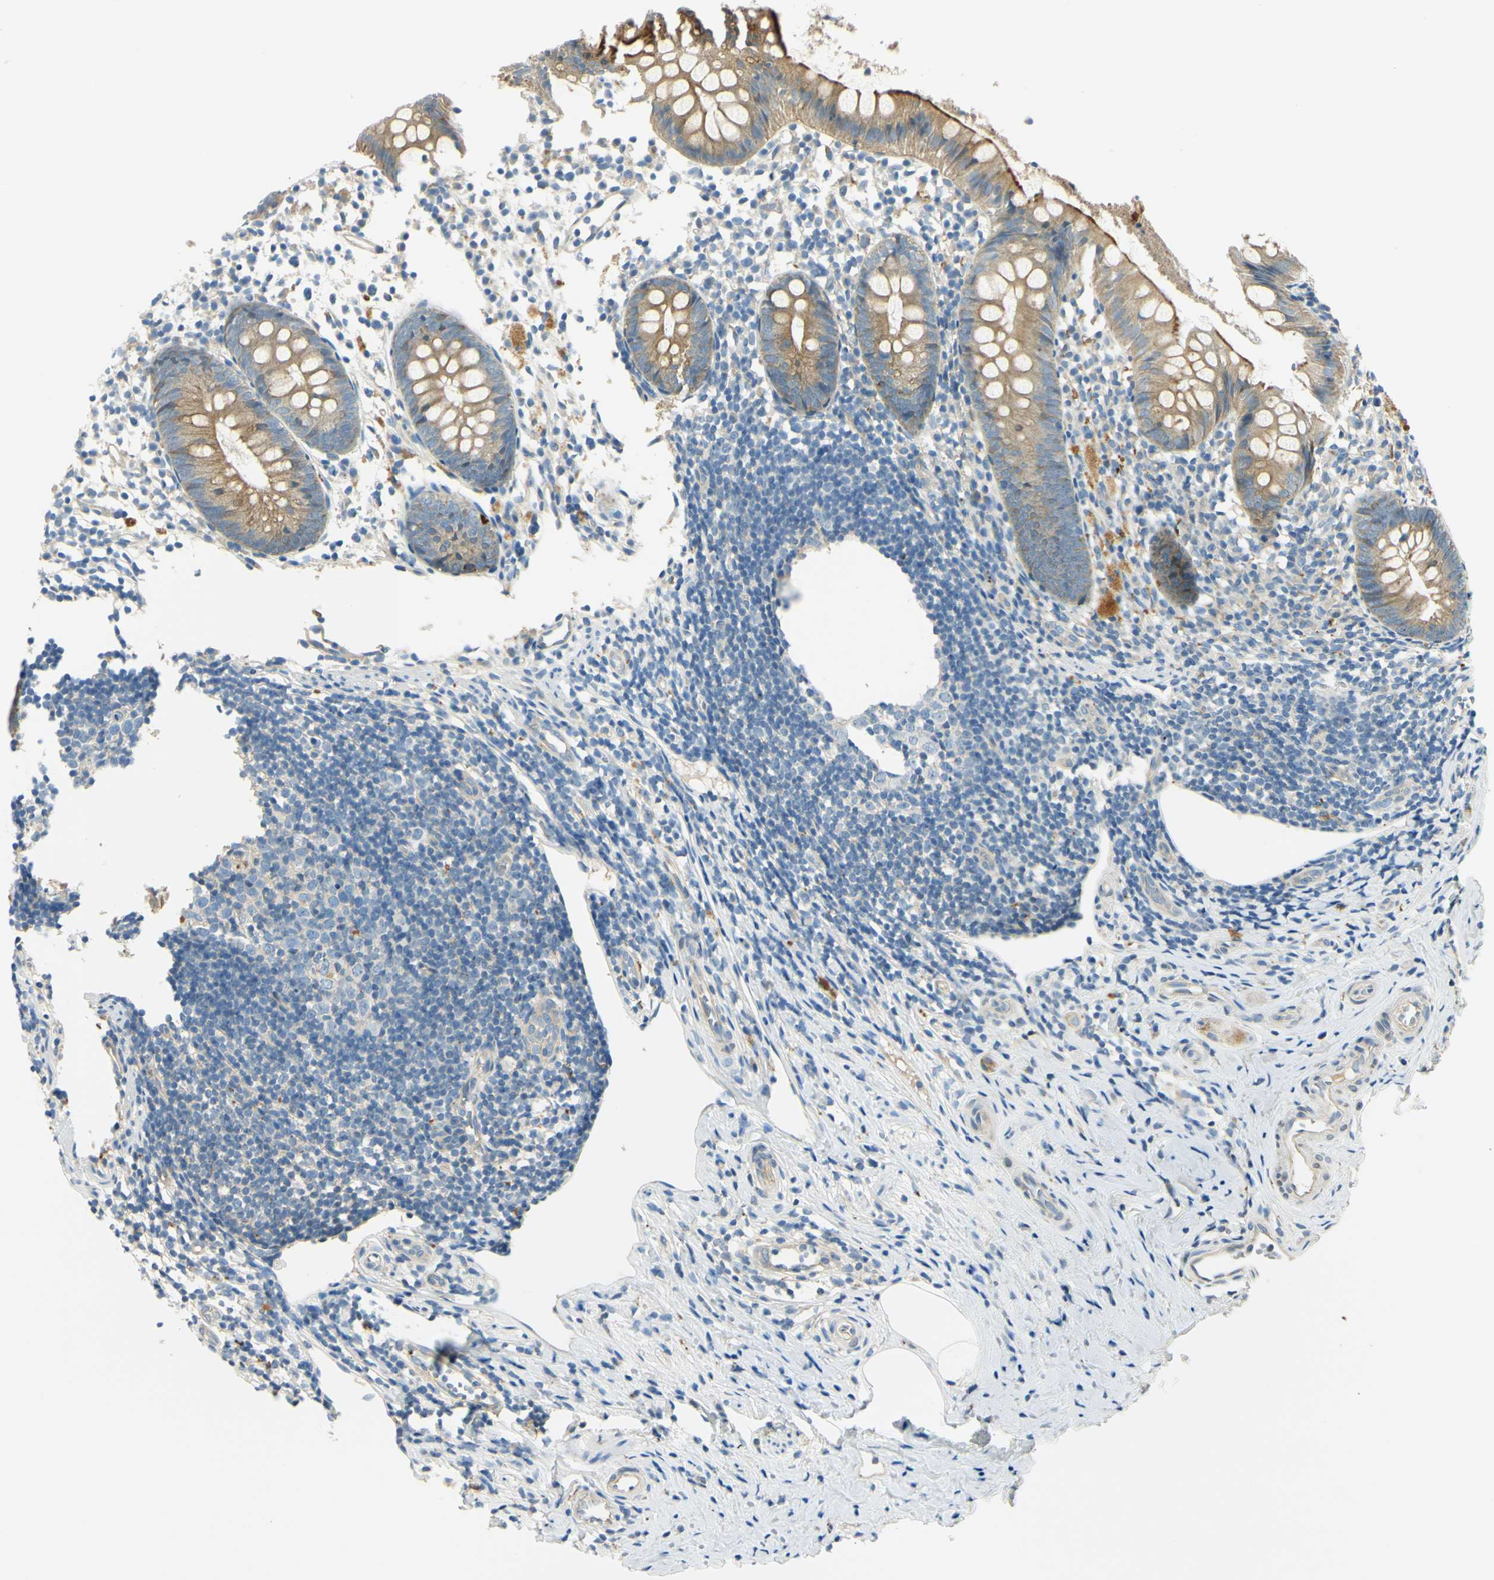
{"staining": {"intensity": "moderate", "quantity": ">75%", "location": "cytoplasmic/membranous"}, "tissue": "appendix", "cell_type": "Glandular cells", "image_type": "normal", "snomed": [{"axis": "morphology", "description": "Normal tissue, NOS"}, {"axis": "topography", "description": "Appendix"}], "caption": "IHC of normal appendix demonstrates medium levels of moderate cytoplasmic/membranous staining in about >75% of glandular cells. (Stains: DAB in brown, nuclei in blue, Microscopy: brightfield microscopy at high magnification).", "gene": "LAMA3", "patient": {"sex": "female", "age": 20}}